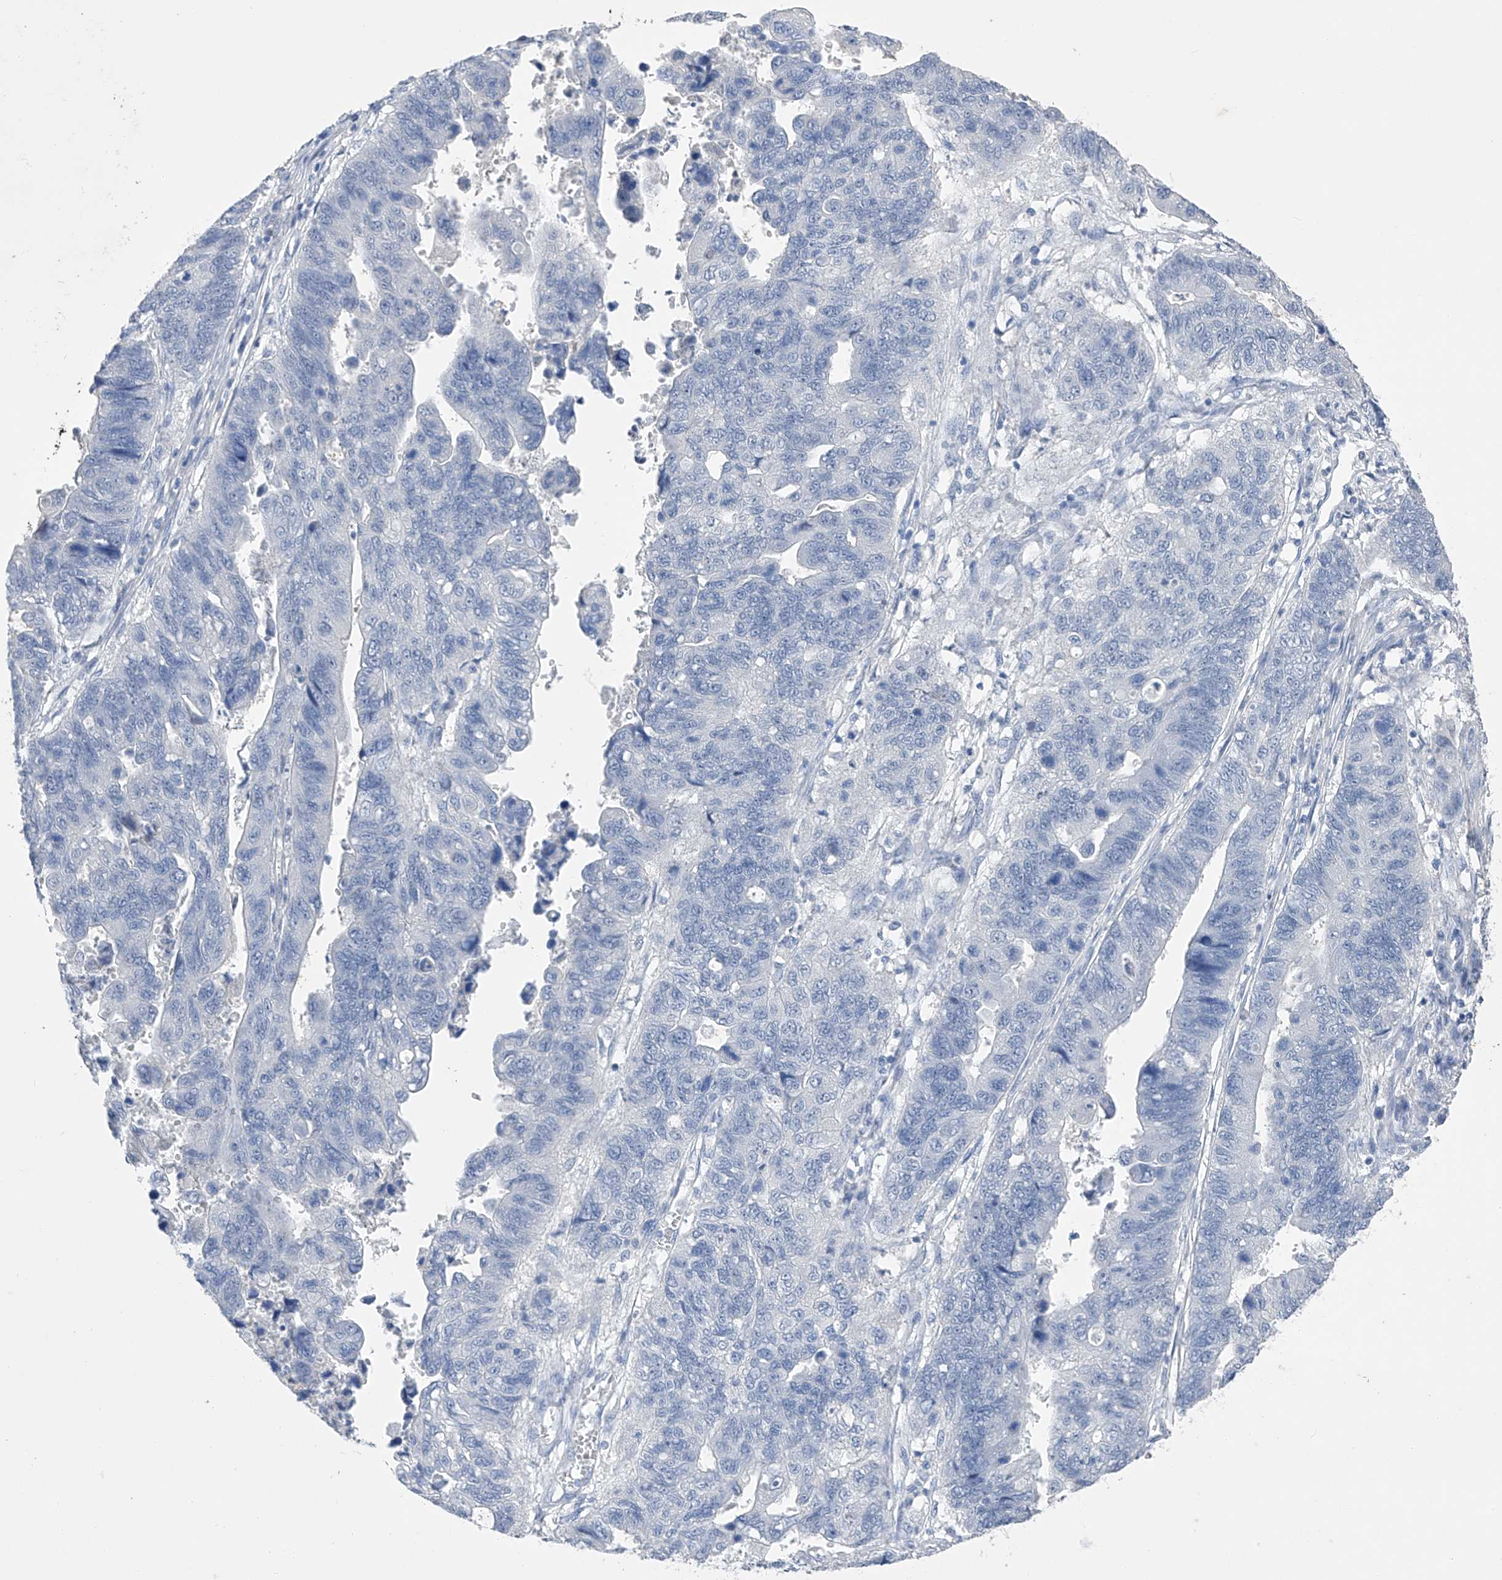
{"staining": {"intensity": "negative", "quantity": "none", "location": "none"}, "tissue": "stomach cancer", "cell_type": "Tumor cells", "image_type": "cancer", "snomed": [{"axis": "morphology", "description": "Adenocarcinoma, NOS"}, {"axis": "topography", "description": "Stomach"}], "caption": "IHC micrograph of neoplastic tissue: stomach cancer stained with DAB reveals no significant protein expression in tumor cells.", "gene": "ADRA1A", "patient": {"sex": "male", "age": 59}}